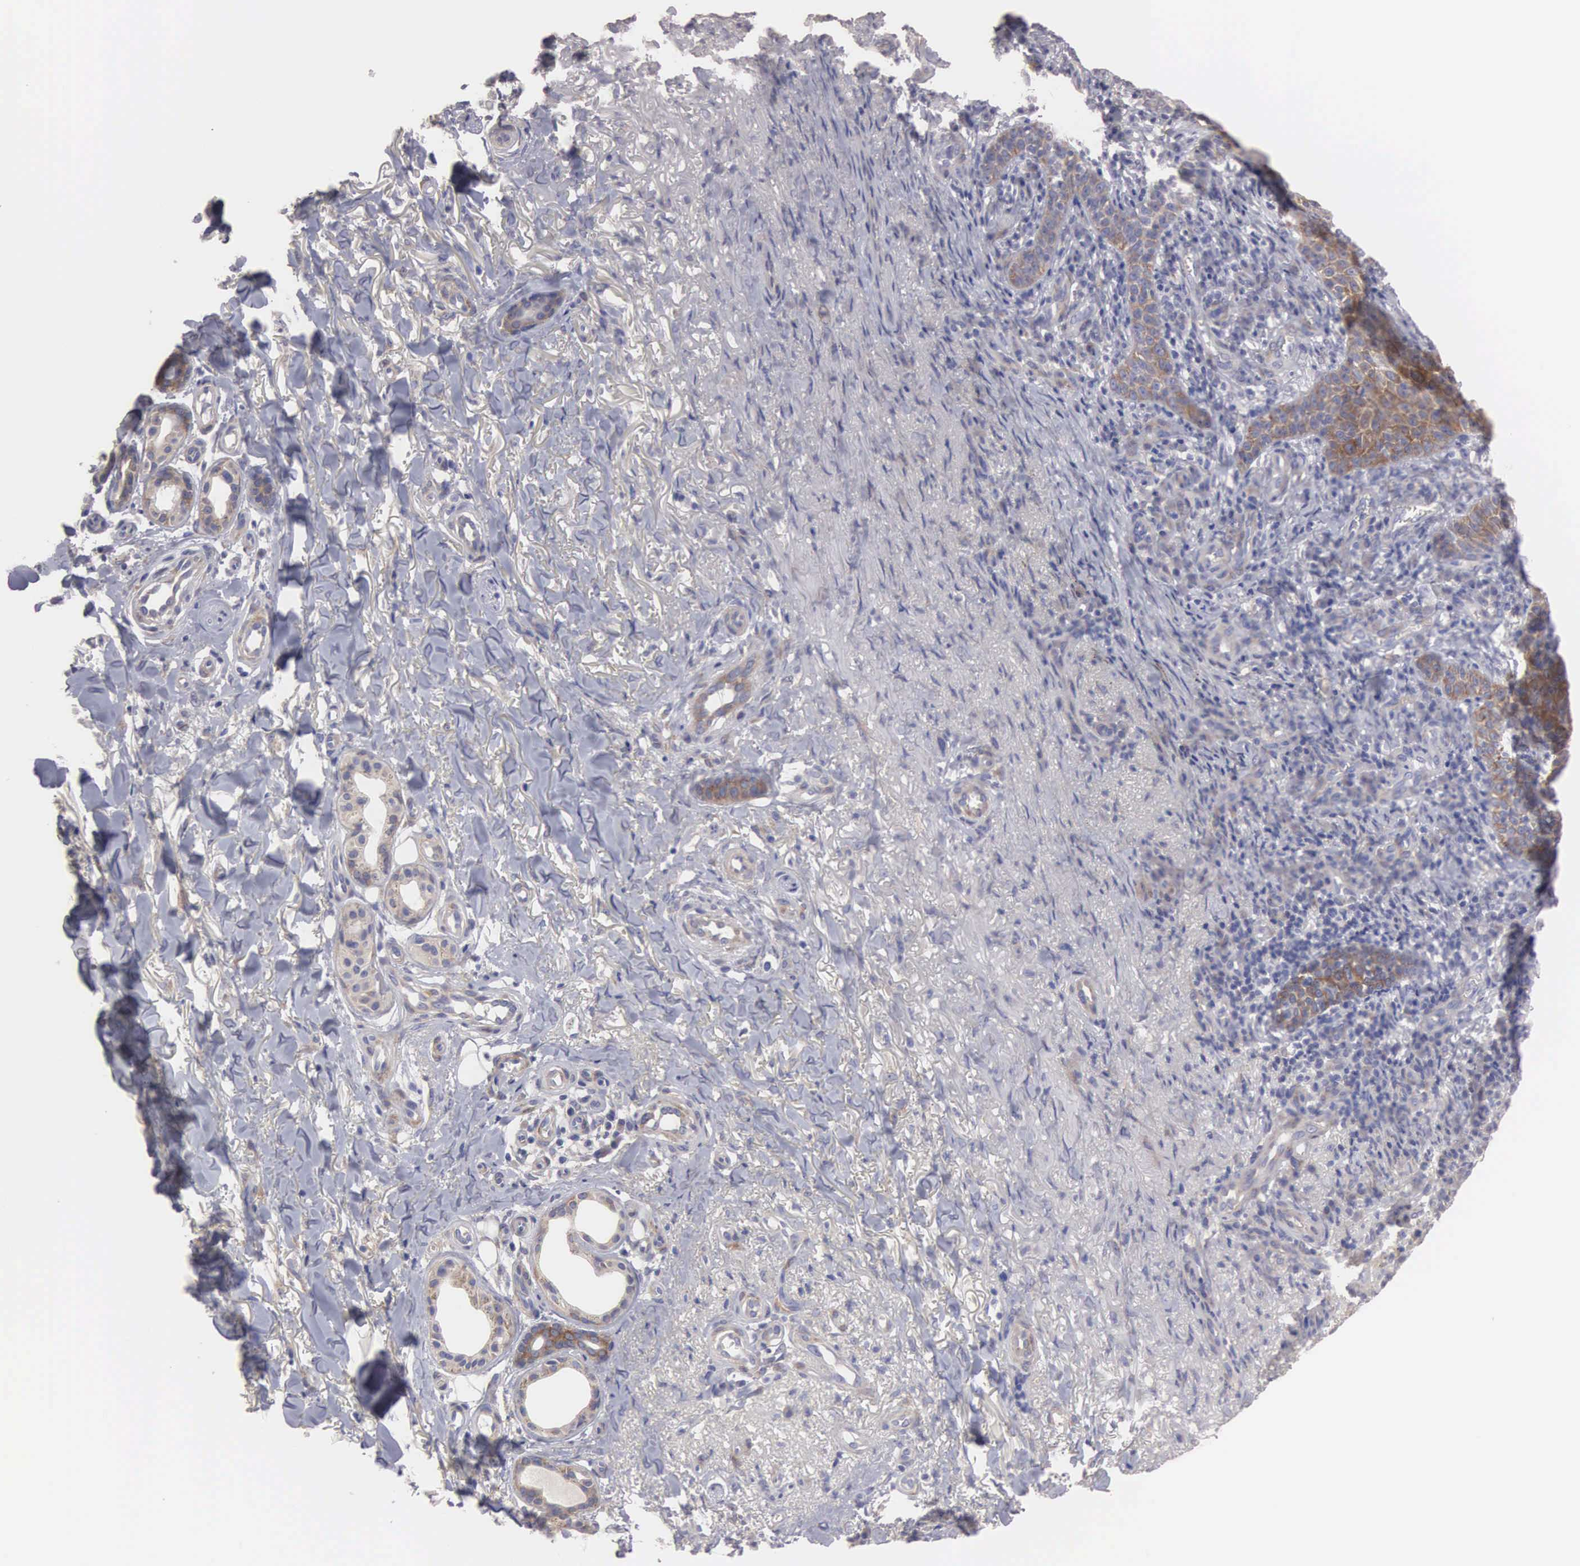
{"staining": {"intensity": "moderate", "quantity": ">75%", "location": "cytoplasmic/membranous"}, "tissue": "skin cancer", "cell_type": "Tumor cells", "image_type": "cancer", "snomed": [{"axis": "morphology", "description": "Basal cell carcinoma"}, {"axis": "topography", "description": "Skin"}], "caption": "Approximately >75% of tumor cells in skin cancer reveal moderate cytoplasmic/membranous protein staining as visualized by brown immunohistochemical staining.", "gene": "CEP170B", "patient": {"sex": "male", "age": 81}}